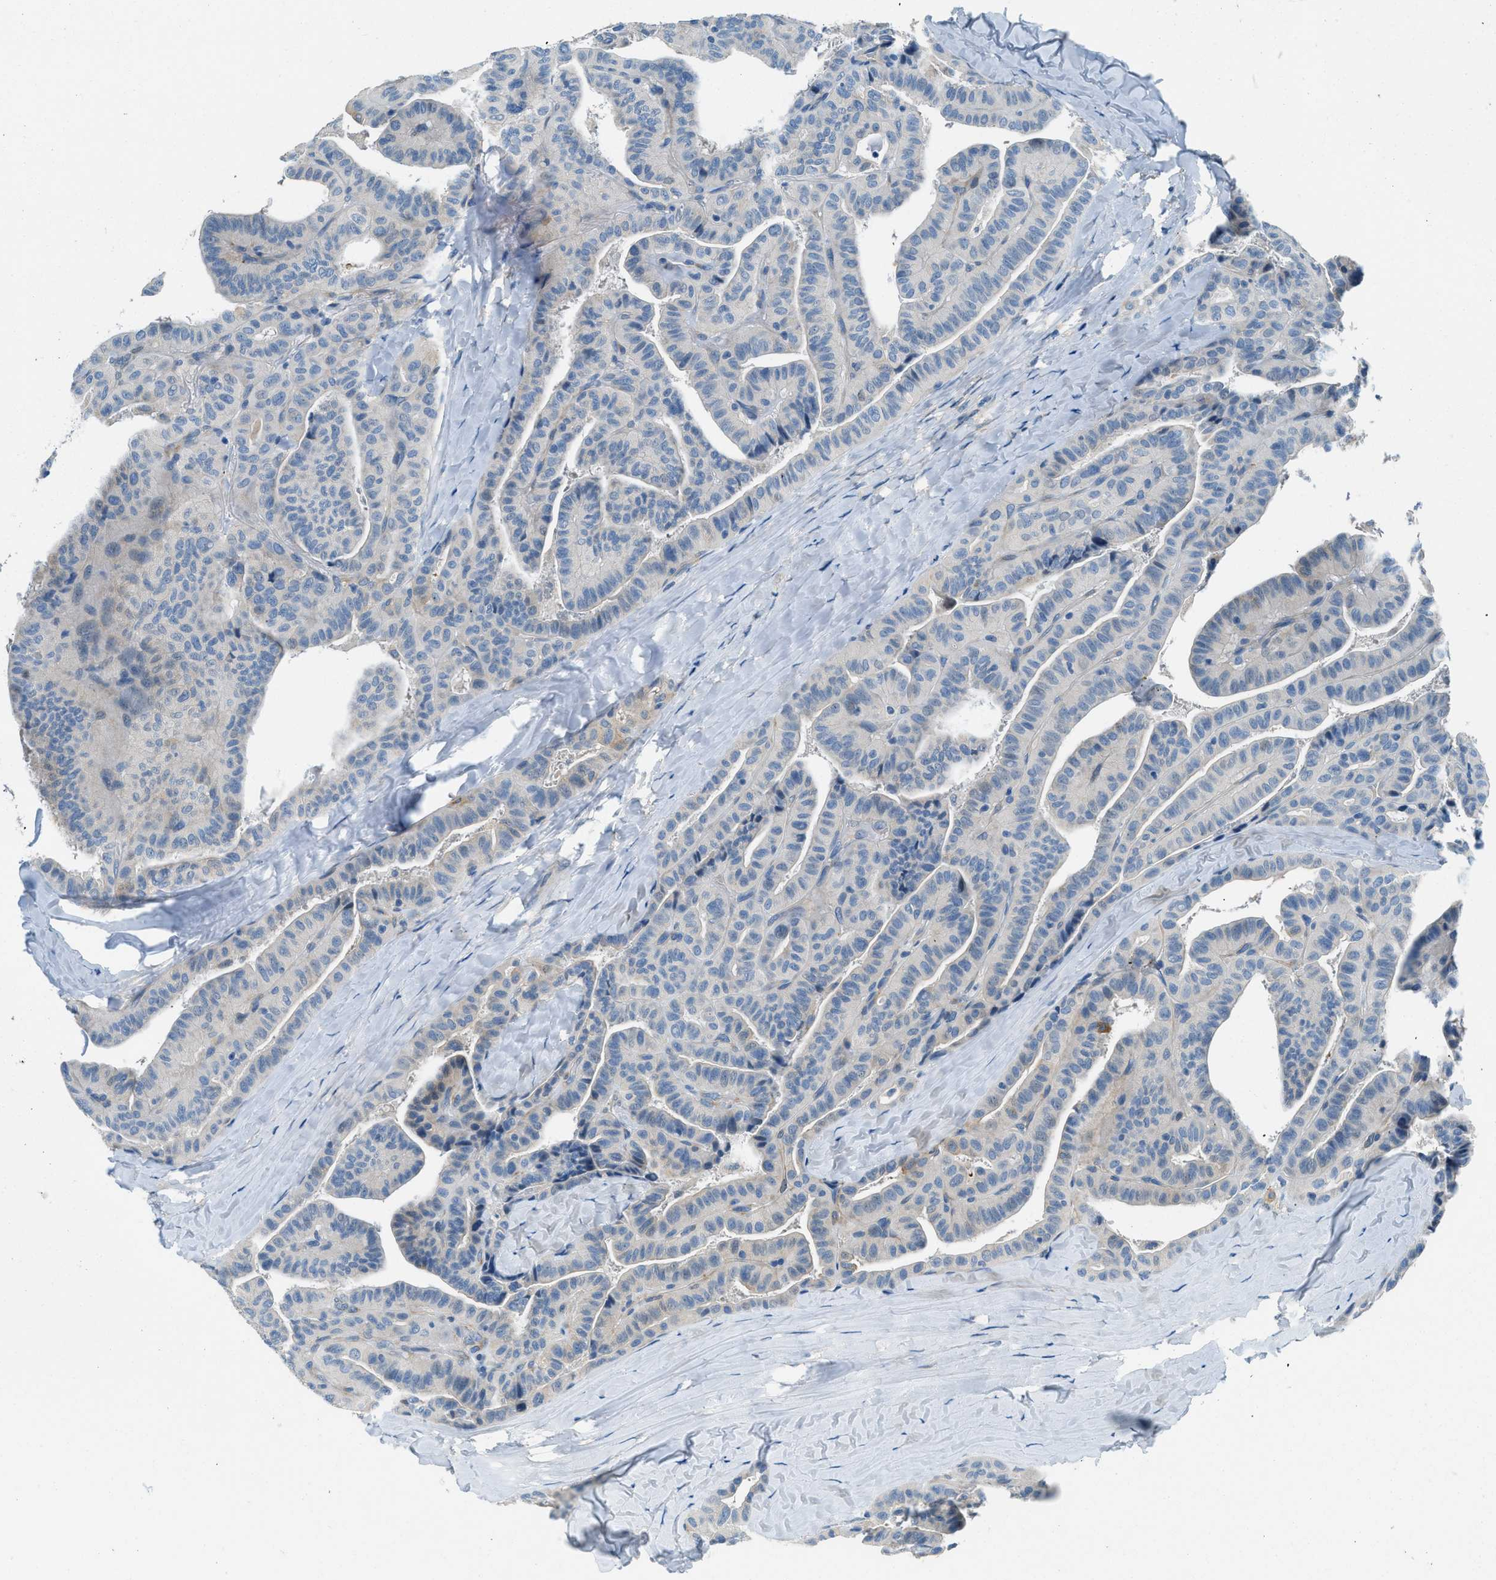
{"staining": {"intensity": "negative", "quantity": "none", "location": "none"}, "tissue": "thyroid cancer", "cell_type": "Tumor cells", "image_type": "cancer", "snomed": [{"axis": "morphology", "description": "Papillary adenocarcinoma, NOS"}, {"axis": "topography", "description": "Thyroid gland"}], "caption": "DAB (3,3'-diaminobenzidine) immunohistochemical staining of papillary adenocarcinoma (thyroid) displays no significant positivity in tumor cells.", "gene": "ZNF367", "patient": {"sex": "male", "age": 77}}